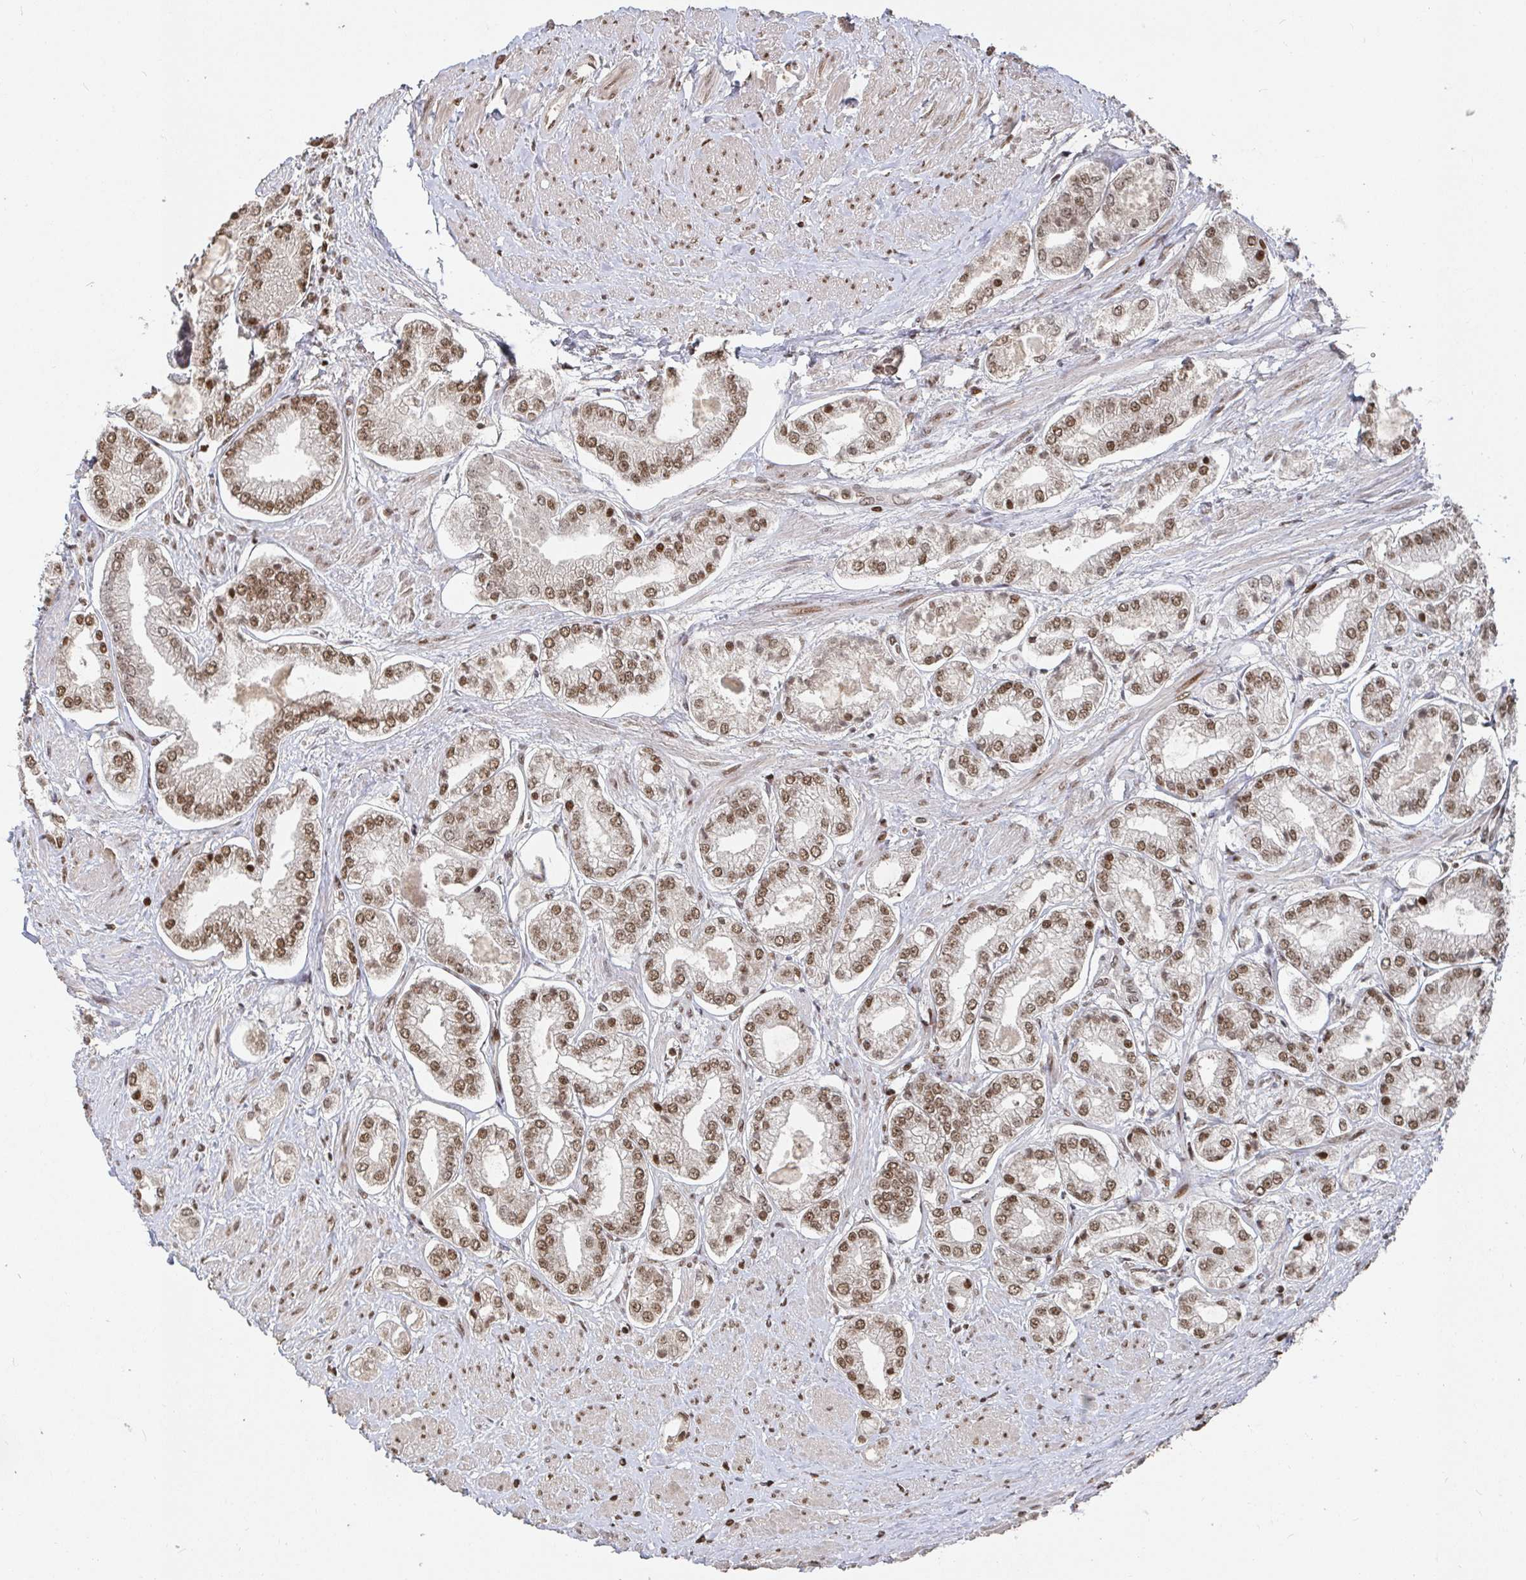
{"staining": {"intensity": "moderate", "quantity": ">75%", "location": "nuclear"}, "tissue": "prostate cancer", "cell_type": "Tumor cells", "image_type": "cancer", "snomed": [{"axis": "morphology", "description": "Adenocarcinoma, Low grade"}, {"axis": "topography", "description": "Prostate"}], "caption": "There is medium levels of moderate nuclear expression in tumor cells of prostate cancer, as demonstrated by immunohistochemical staining (brown color).", "gene": "ZDHHC12", "patient": {"sex": "male", "age": 69}}